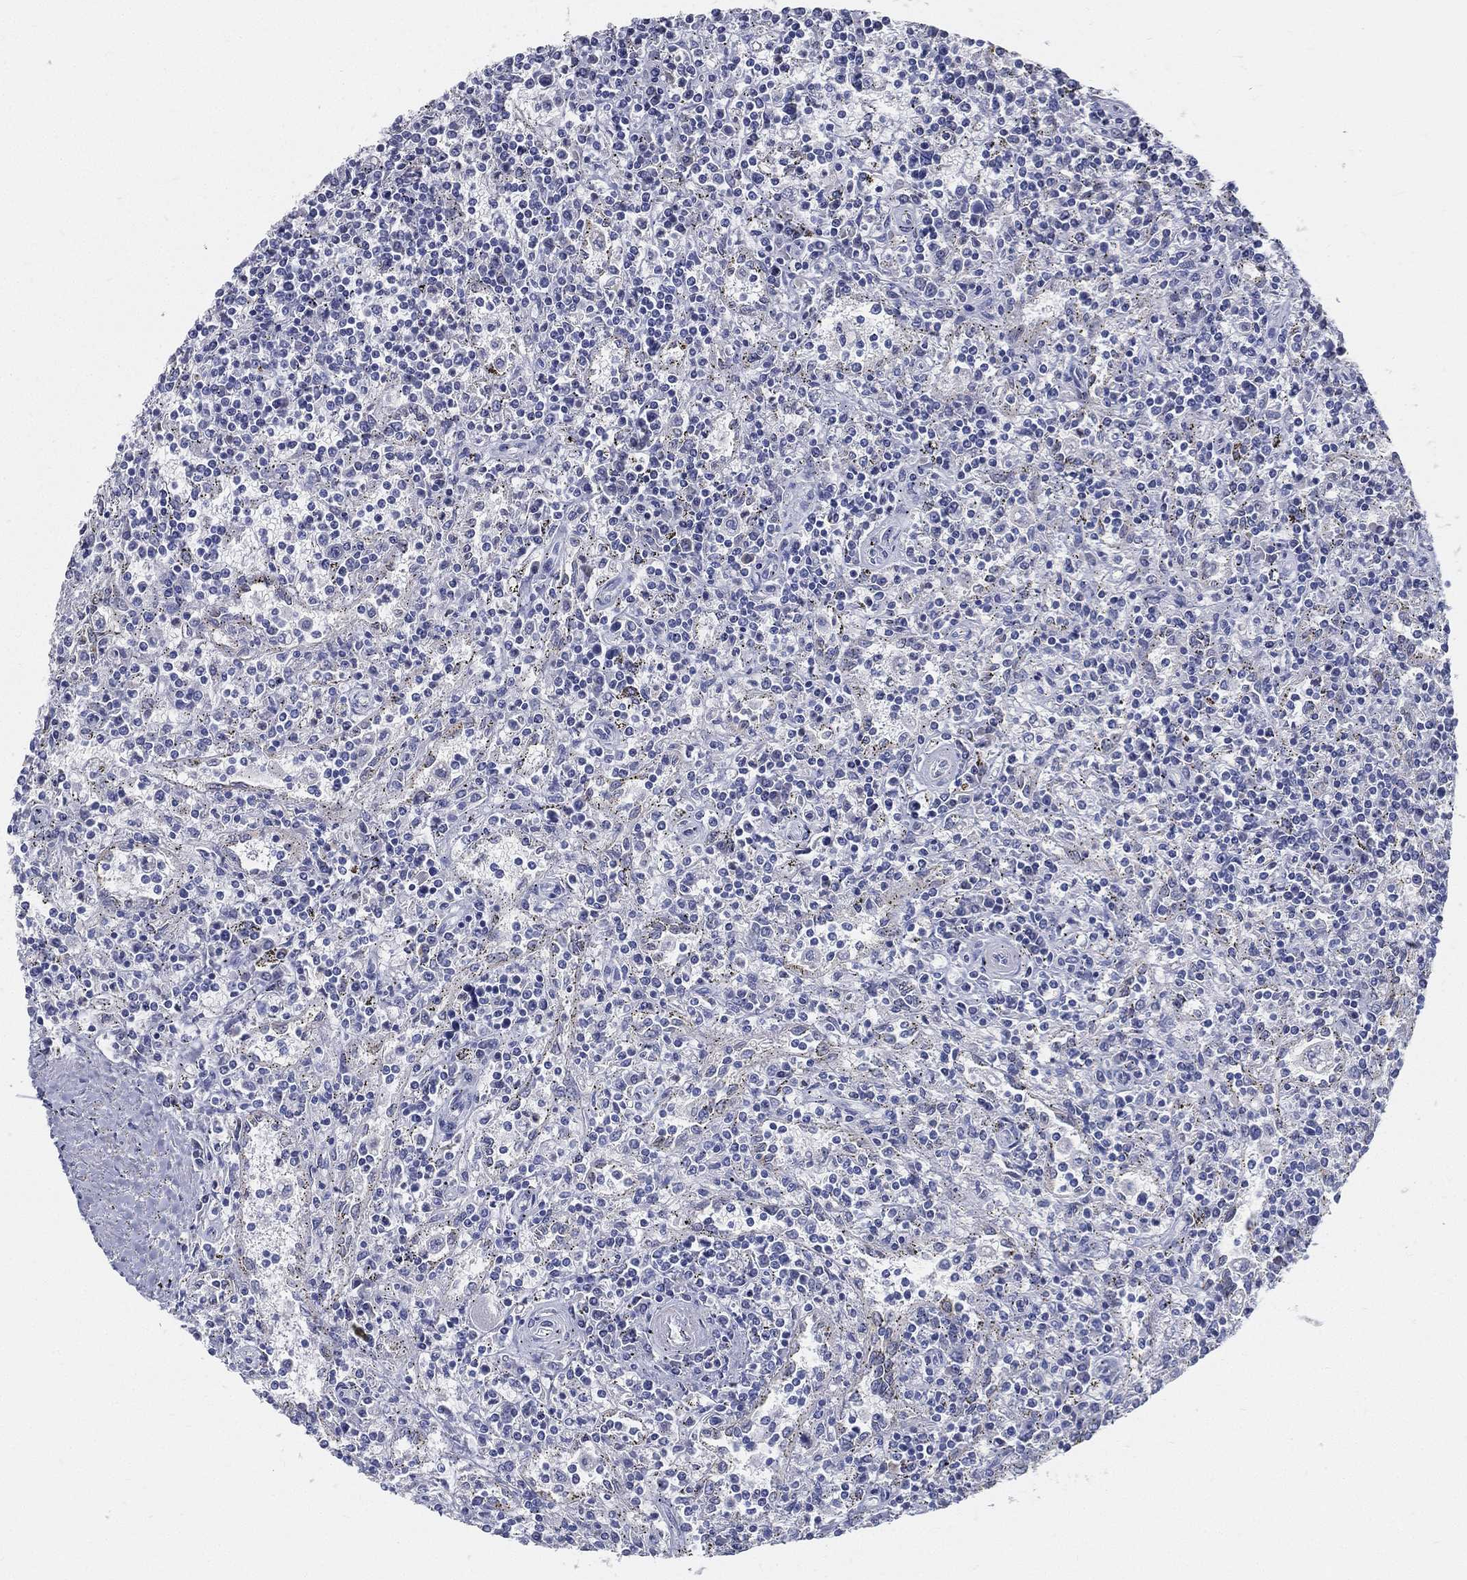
{"staining": {"intensity": "negative", "quantity": "none", "location": "none"}, "tissue": "lymphoma", "cell_type": "Tumor cells", "image_type": "cancer", "snomed": [{"axis": "morphology", "description": "Malignant lymphoma, non-Hodgkin's type, Low grade"}, {"axis": "topography", "description": "Spleen"}], "caption": "An immunohistochemistry histopathology image of low-grade malignant lymphoma, non-Hodgkin's type is shown. There is no staining in tumor cells of low-grade malignant lymphoma, non-Hodgkin's type.", "gene": "STS", "patient": {"sex": "male", "age": 62}}